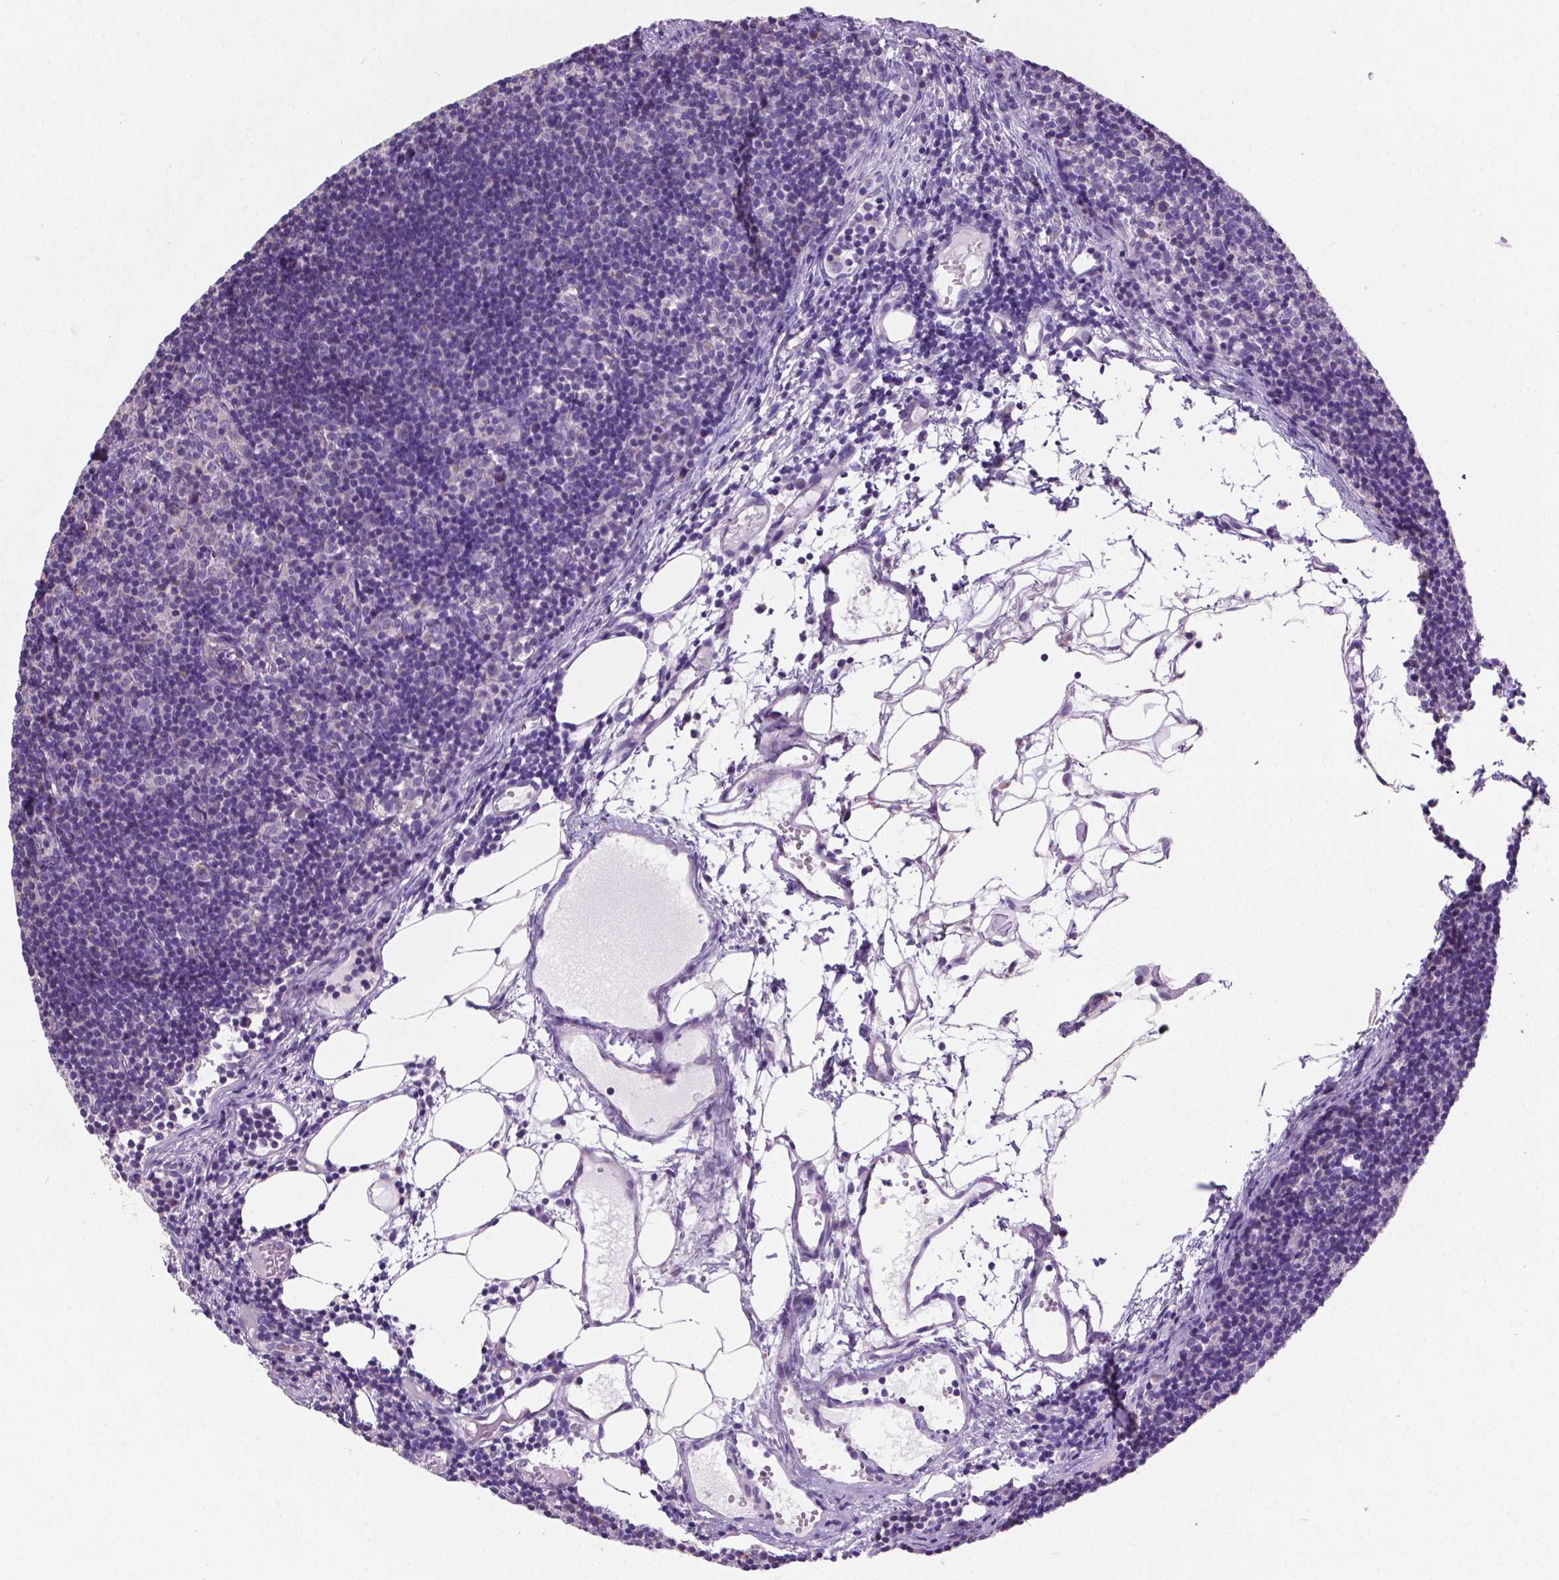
{"staining": {"intensity": "negative", "quantity": "none", "location": "none"}, "tissue": "lymph node", "cell_type": "Germinal center cells", "image_type": "normal", "snomed": [{"axis": "morphology", "description": "Normal tissue, NOS"}, {"axis": "topography", "description": "Lymph node"}], "caption": "Immunohistochemistry (IHC) of normal human lymph node demonstrates no staining in germinal center cells.", "gene": "CSPG5", "patient": {"sex": "female", "age": 41}}